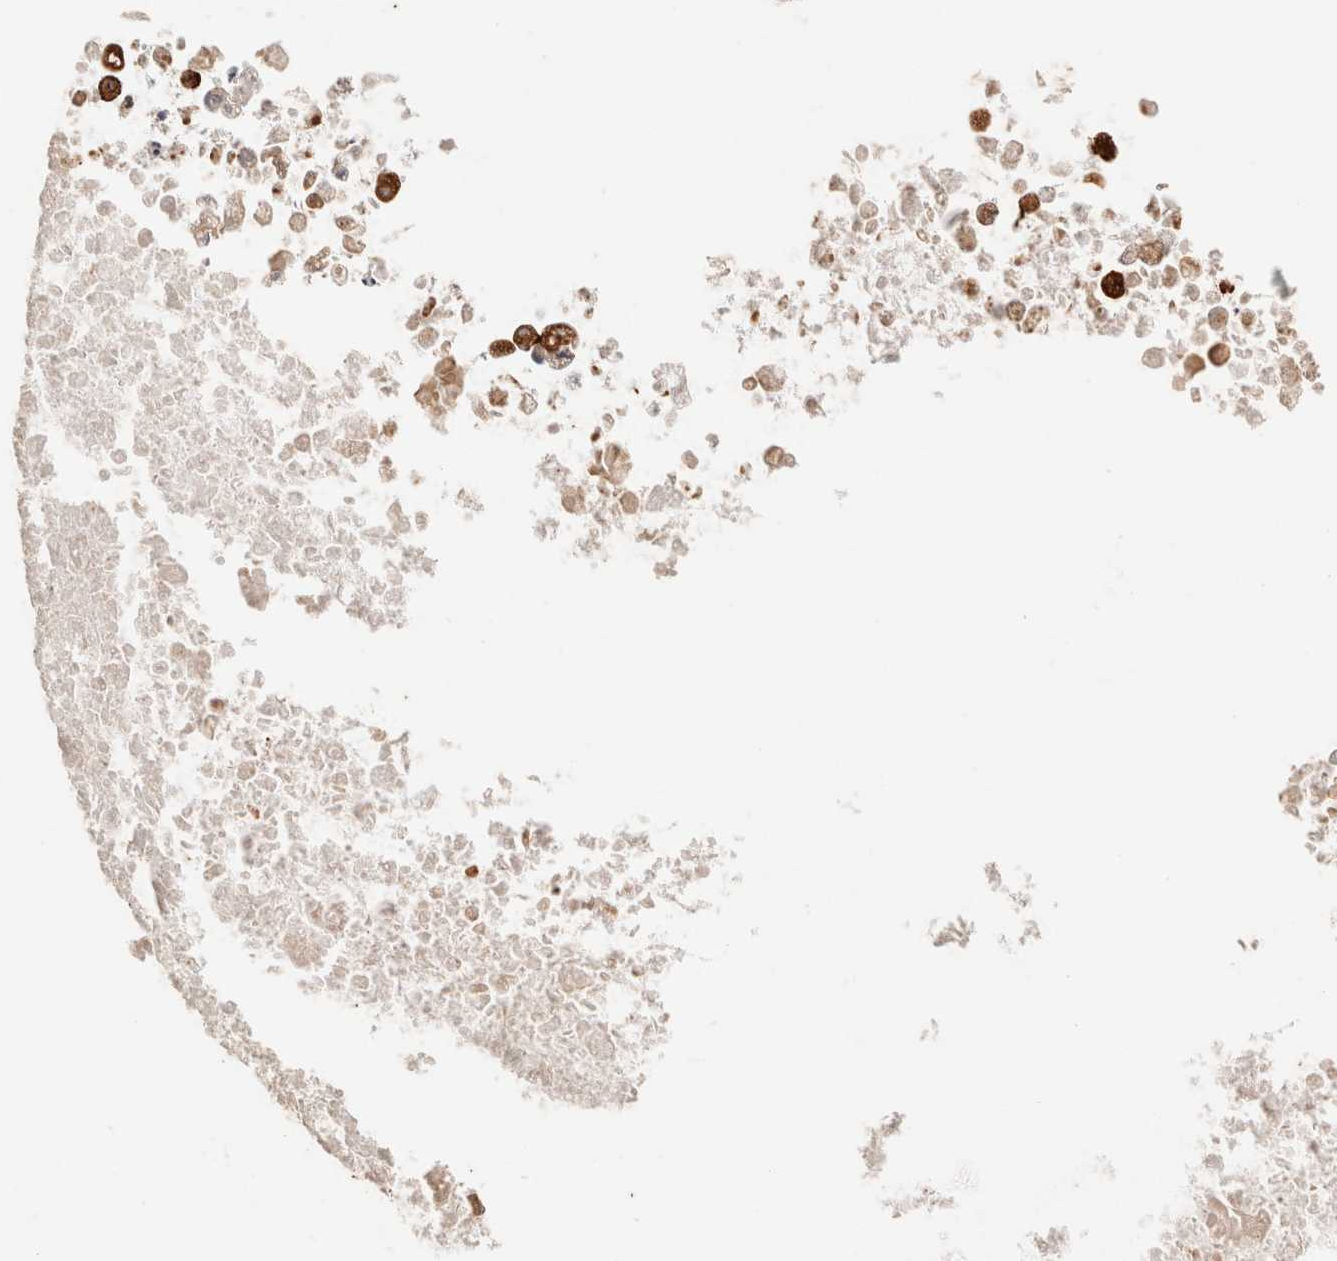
{"staining": {"intensity": "moderate", "quantity": ">75%", "location": "cytoplasmic/membranous"}, "tissue": "ovarian cancer", "cell_type": "Tumor cells", "image_type": "cancer", "snomed": [{"axis": "morphology", "description": "Cystadenocarcinoma, mucinous, NOS"}, {"axis": "topography", "description": "Ovary"}], "caption": "Protein expression analysis of human mucinous cystadenocarcinoma (ovarian) reveals moderate cytoplasmic/membranous positivity in approximately >75% of tumor cells. Nuclei are stained in blue.", "gene": "FER", "patient": {"sex": "female", "age": 37}}